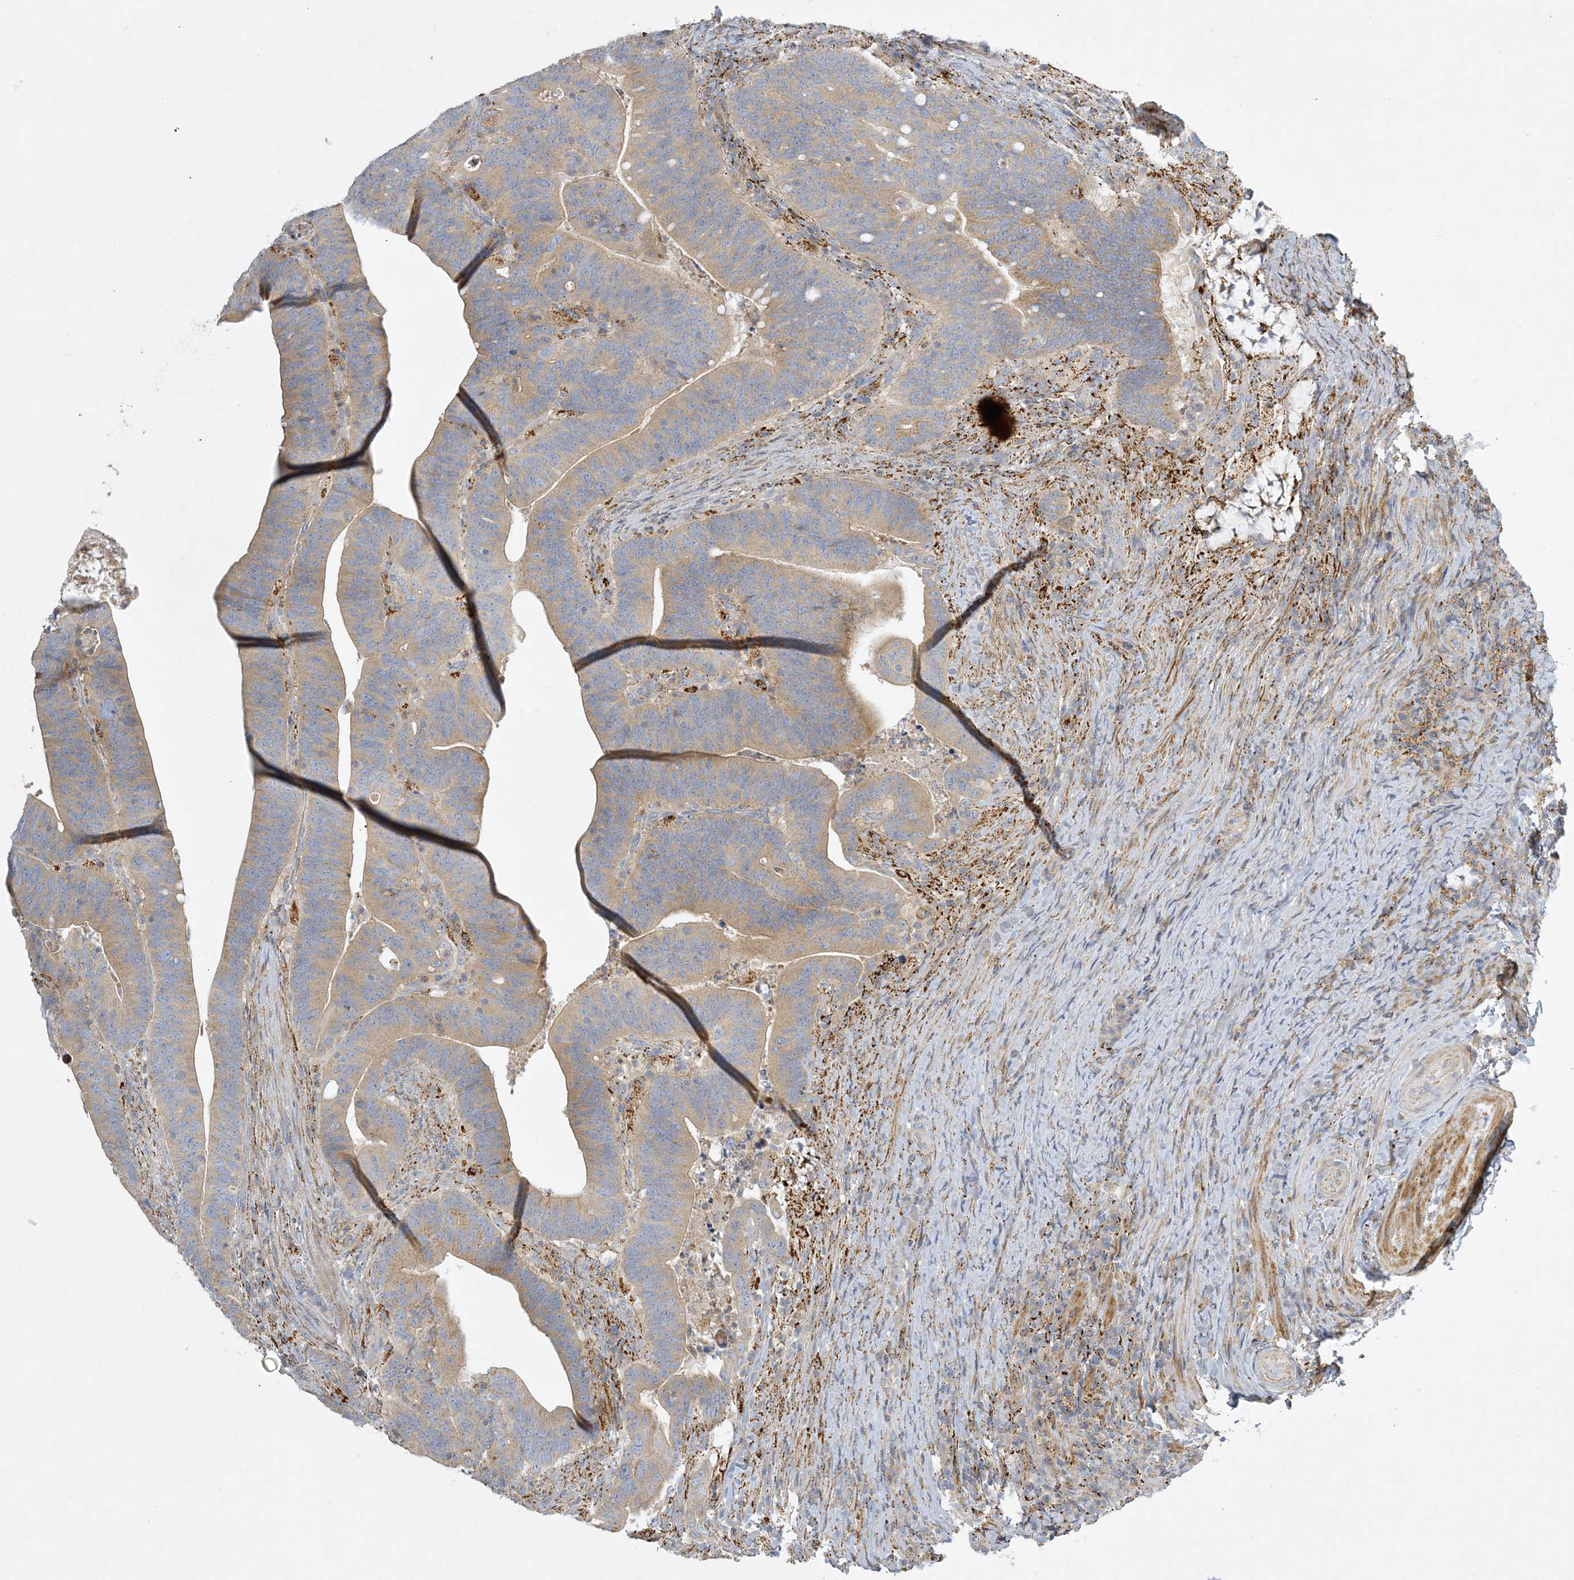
{"staining": {"intensity": "moderate", "quantity": ">75%", "location": "cytoplasmic/membranous"}, "tissue": "colorectal cancer", "cell_type": "Tumor cells", "image_type": "cancer", "snomed": [{"axis": "morphology", "description": "Adenocarcinoma, NOS"}, {"axis": "topography", "description": "Colon"}], "caption": "This histopathology image demonstrates colorectal cancer stained with immunohistochemistry (IHC) to label a protein in brown. The cytoplasmic/membranous of tumor cells show moderate positivity for the protein. Nuclei are counter-stained blue.", "gene": "LTN1", "patient": {"sex": "female", "age": 66}}